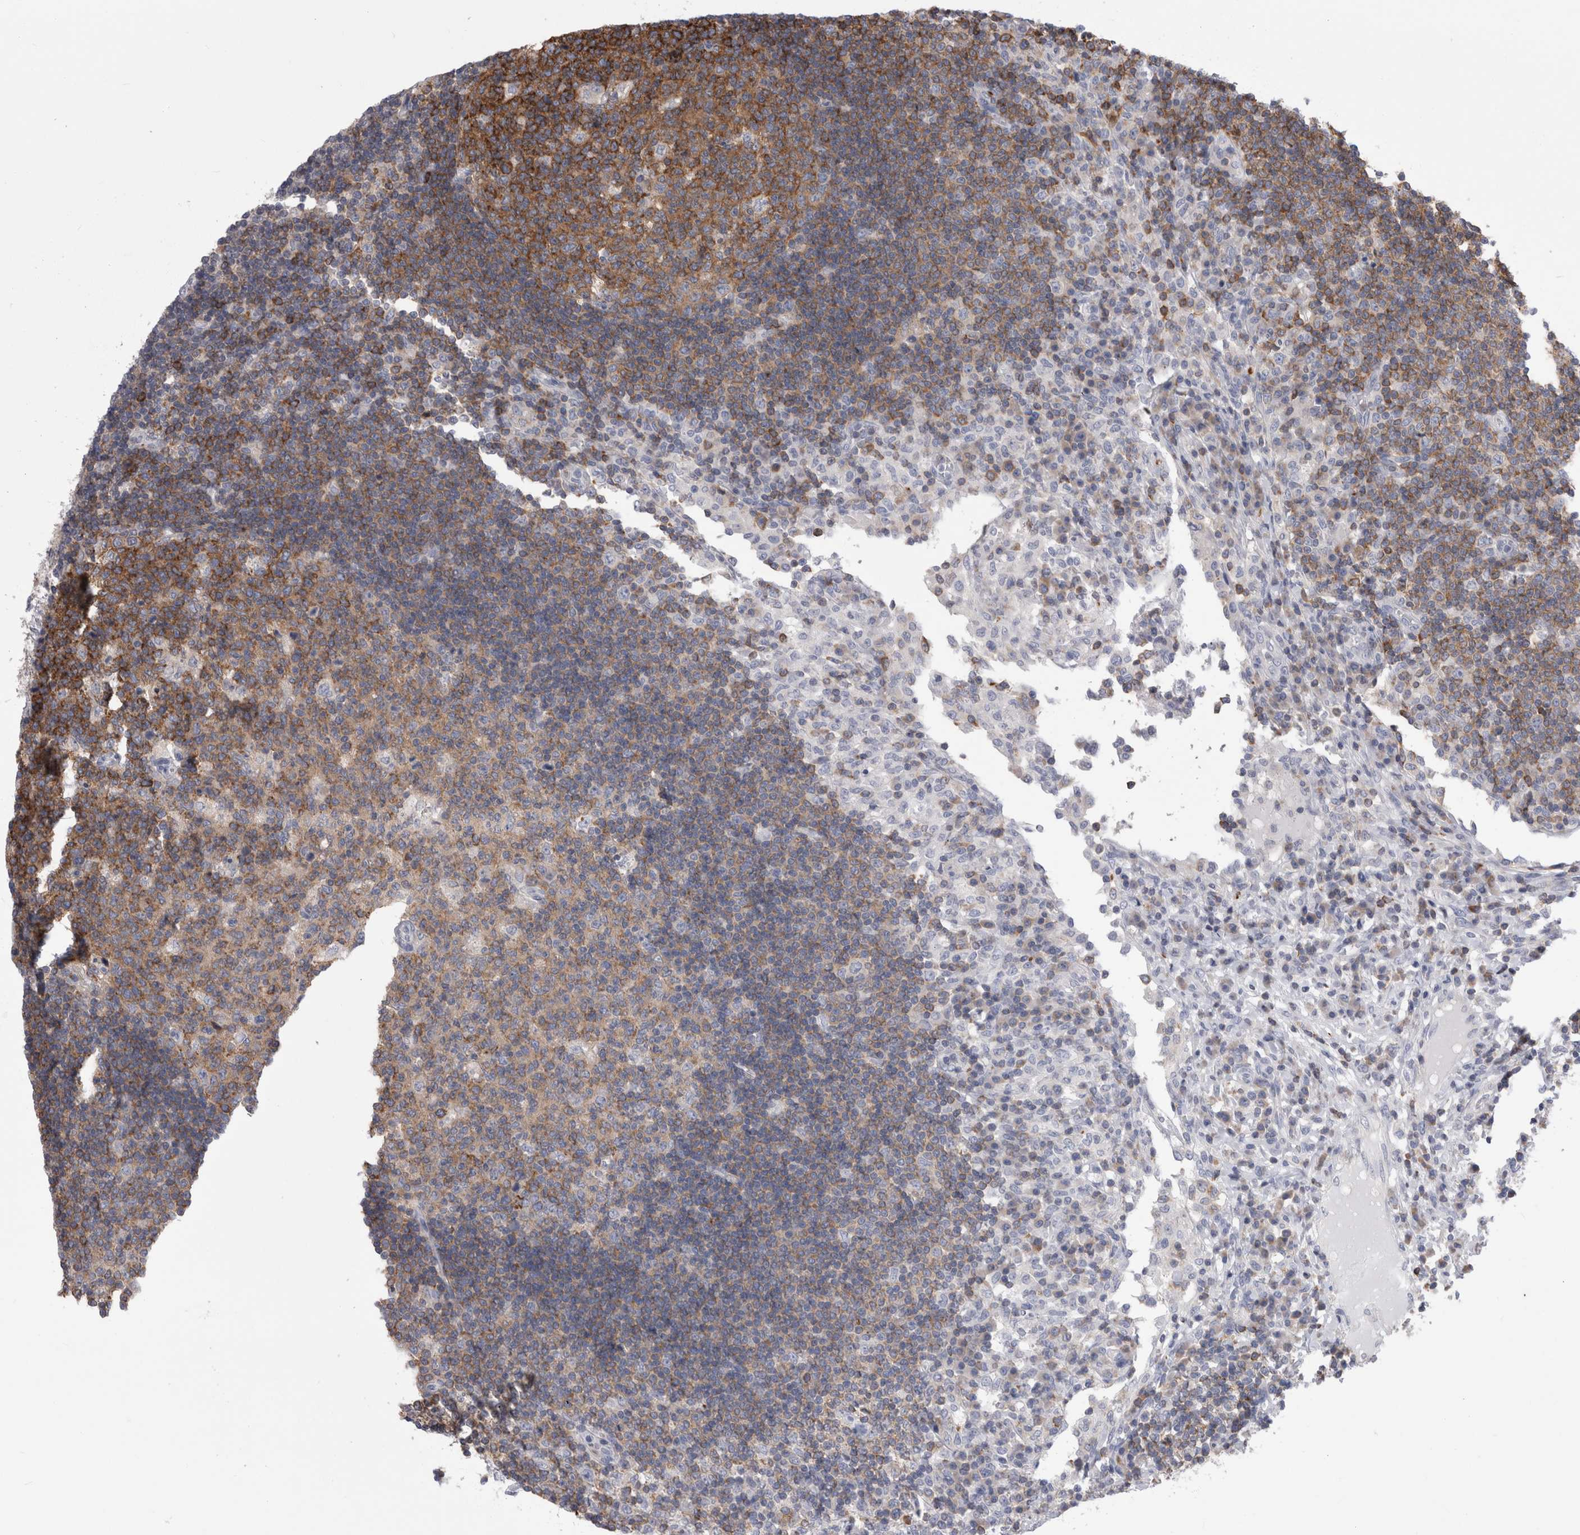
{"staining": {"intensity": "strong", "quantity": ">75%", "location": "cytoplasmic/membranous"}, "tissue": "lymph node", "cell_type": "Germinal center cells", "image_type": "normal", "snomed": [{"axis": "morphology", "description": "Normal tissue, NOS"}, {"axis": "topography", "description": "Lymph node"}], "caption": "High-magnification brightfield microscopy of unremarkable lymph node stained with DAB (3,3'-diaminobenzidine) (brown) and counterstained with hematoxylin (blue). germinal center cells exhibit strong cytoplasmic/membranous positivity is present in about>75% of cells. The staining was performed using DAB to visualize the protein expression in brown, while the nuclei were stained in blue with hematoxylin (Magnification: 20x).", "gene": "DCTN6", "patient": {"sex": "female", "age": 53}}